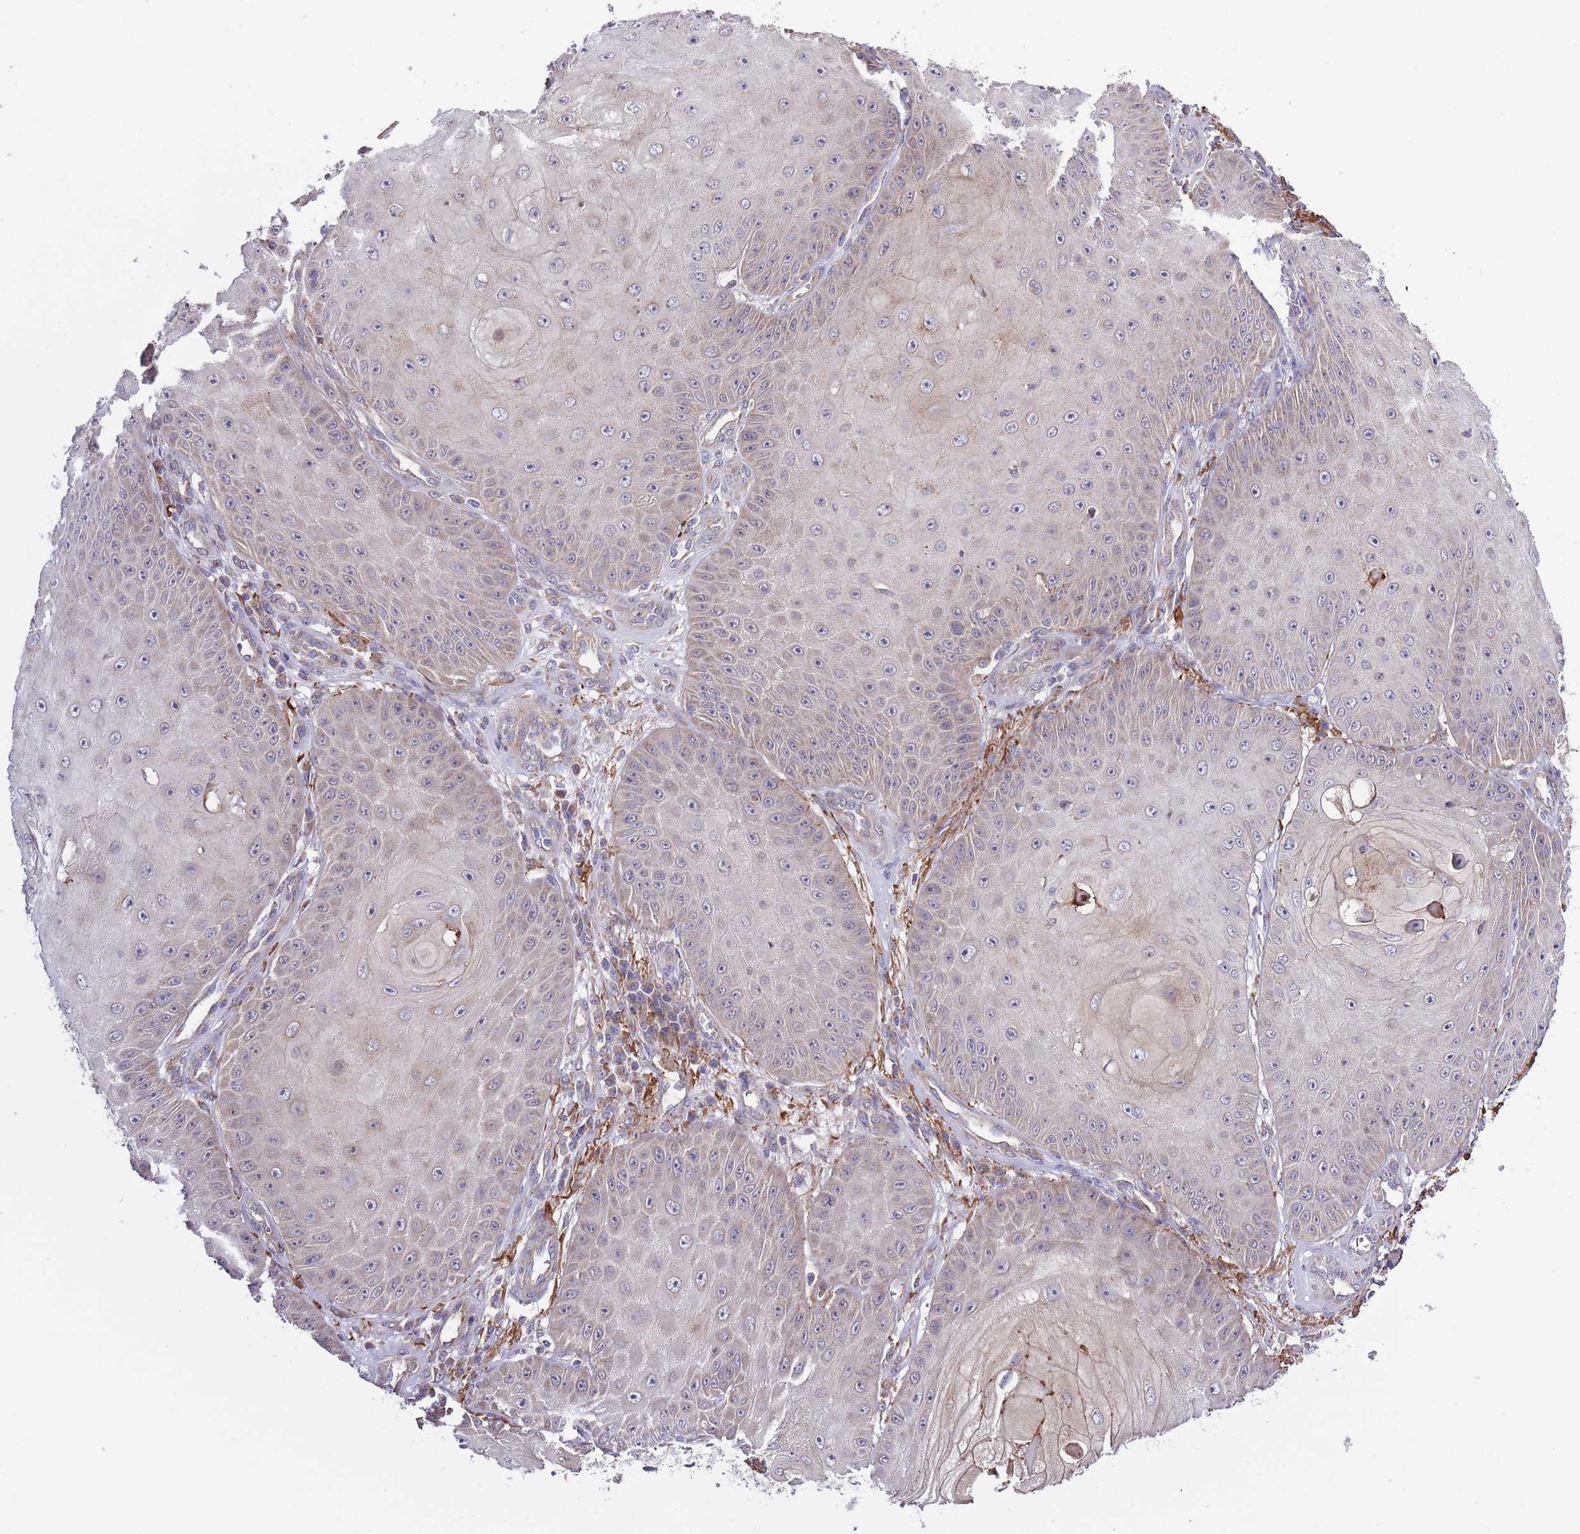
{"staining": {"intensity": "negative", "quantity": "none", "location": "none"}, "tissue": "skin cancer", "cell_type": "Tumor cells", "image_type": "cancer", "snomed": [{"axis": "morphology", "description": "Squamous cell carcinoma, NOS"}, {"axis": "topography", "description": "Skin"}], "caption": "A histopathology image of human squamous cell carcinoma (skin) is negative for staining in tumor cells. The staining is performed using DAB brown chromogen with nuclei counter-stained in using hematoxylin.", "gene": "ATP13A2", "patient": {"sex": "male", "age": 70}}